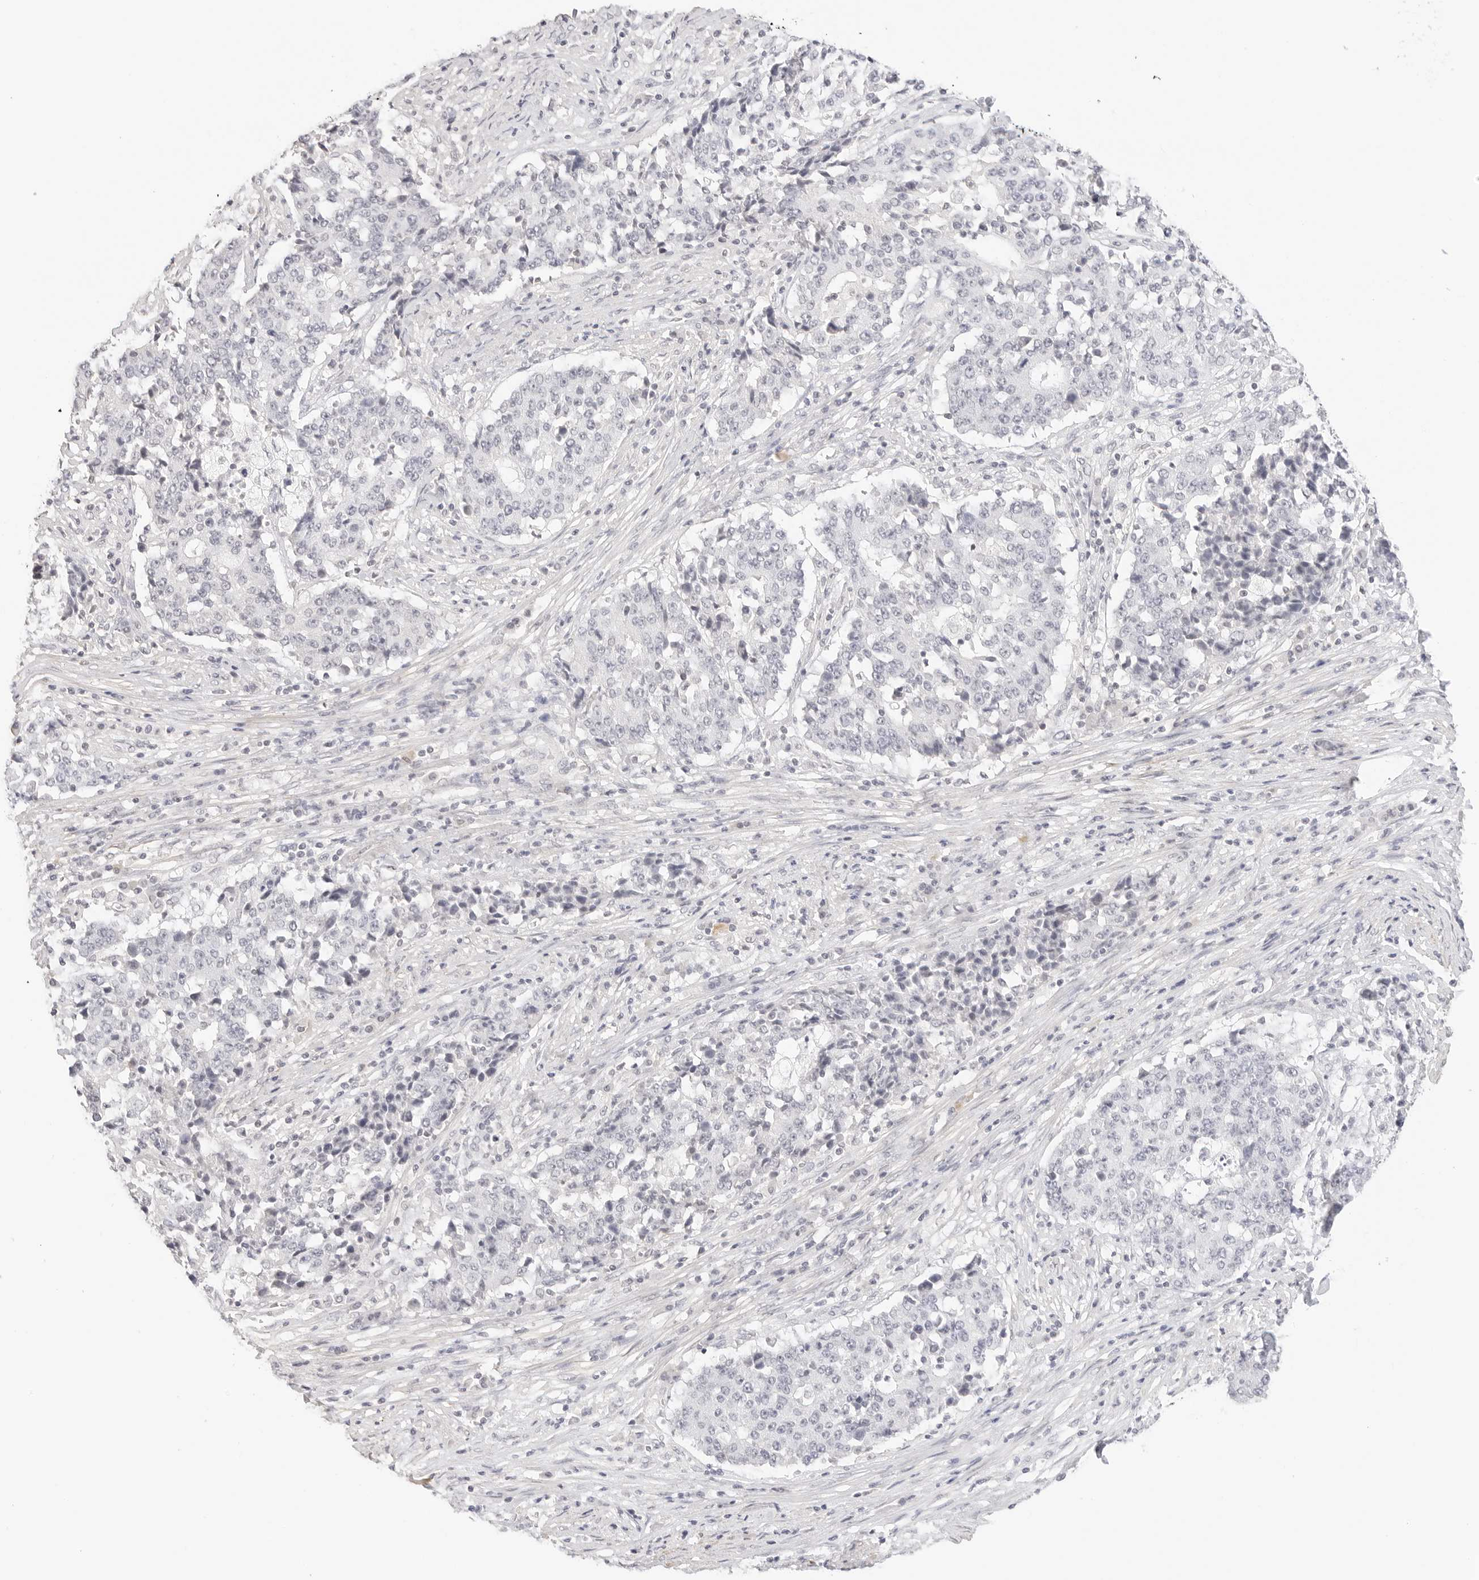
{"staining": {"intensity": "negative", "quantity": "none", "location": "none"}, "tissue": "stomach cancer", "cell_type": "Tumor cells", "image_type": "cancer", "snomed": [{"axis": "morphology", "description": "Adenocarcinoma, NOS"}, {"axis": "topography", "description": "Stomach"}], "caption": "A photomicrograph of human stomach cancer is negative for staining in tumor cells.", "gene": "PCDH19", "patient": {"sex": "male", "age": 59}}